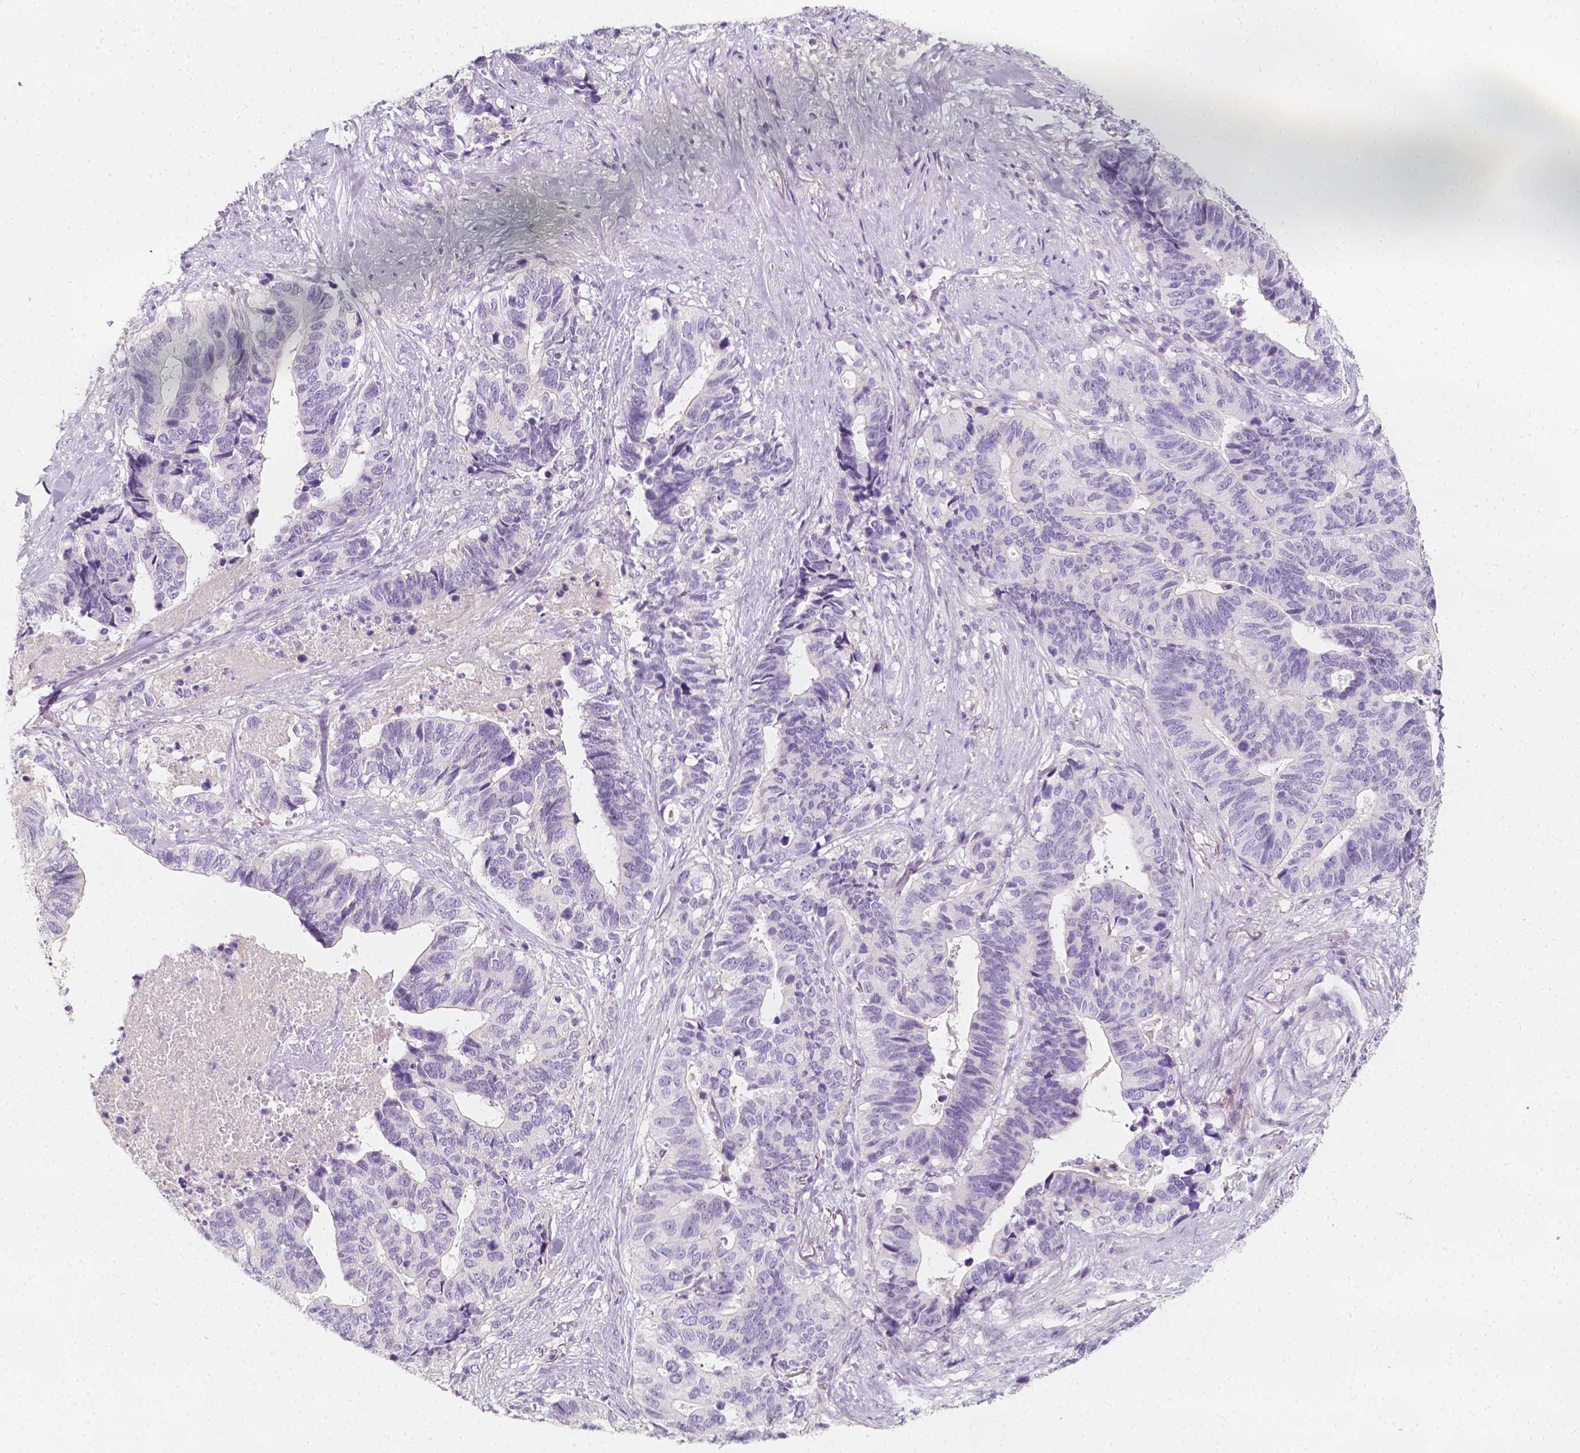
{"staining": {"intensity": "negative", "quantity": "none", "location": "none"}, "tissue": "stomach cancer", "cell_type": "Tumor cells", "image_type": "cancer", "snomed": [{"axis": "morphology", "description": "Adenocarcinoma, NOS"}, {"axis": "topography", "description": "Stomach, upper"}], "caption": "High magnification brightfield microscopy of stomach adenocarcinoma stained with DAB (3,3'-diaminobenzidine) (brown) and counterstained with hematoxylin (blue): tumor cells show no significant expression.", "gene": "RBFOX1", "patient": {"sex": "female", "age": 67}}